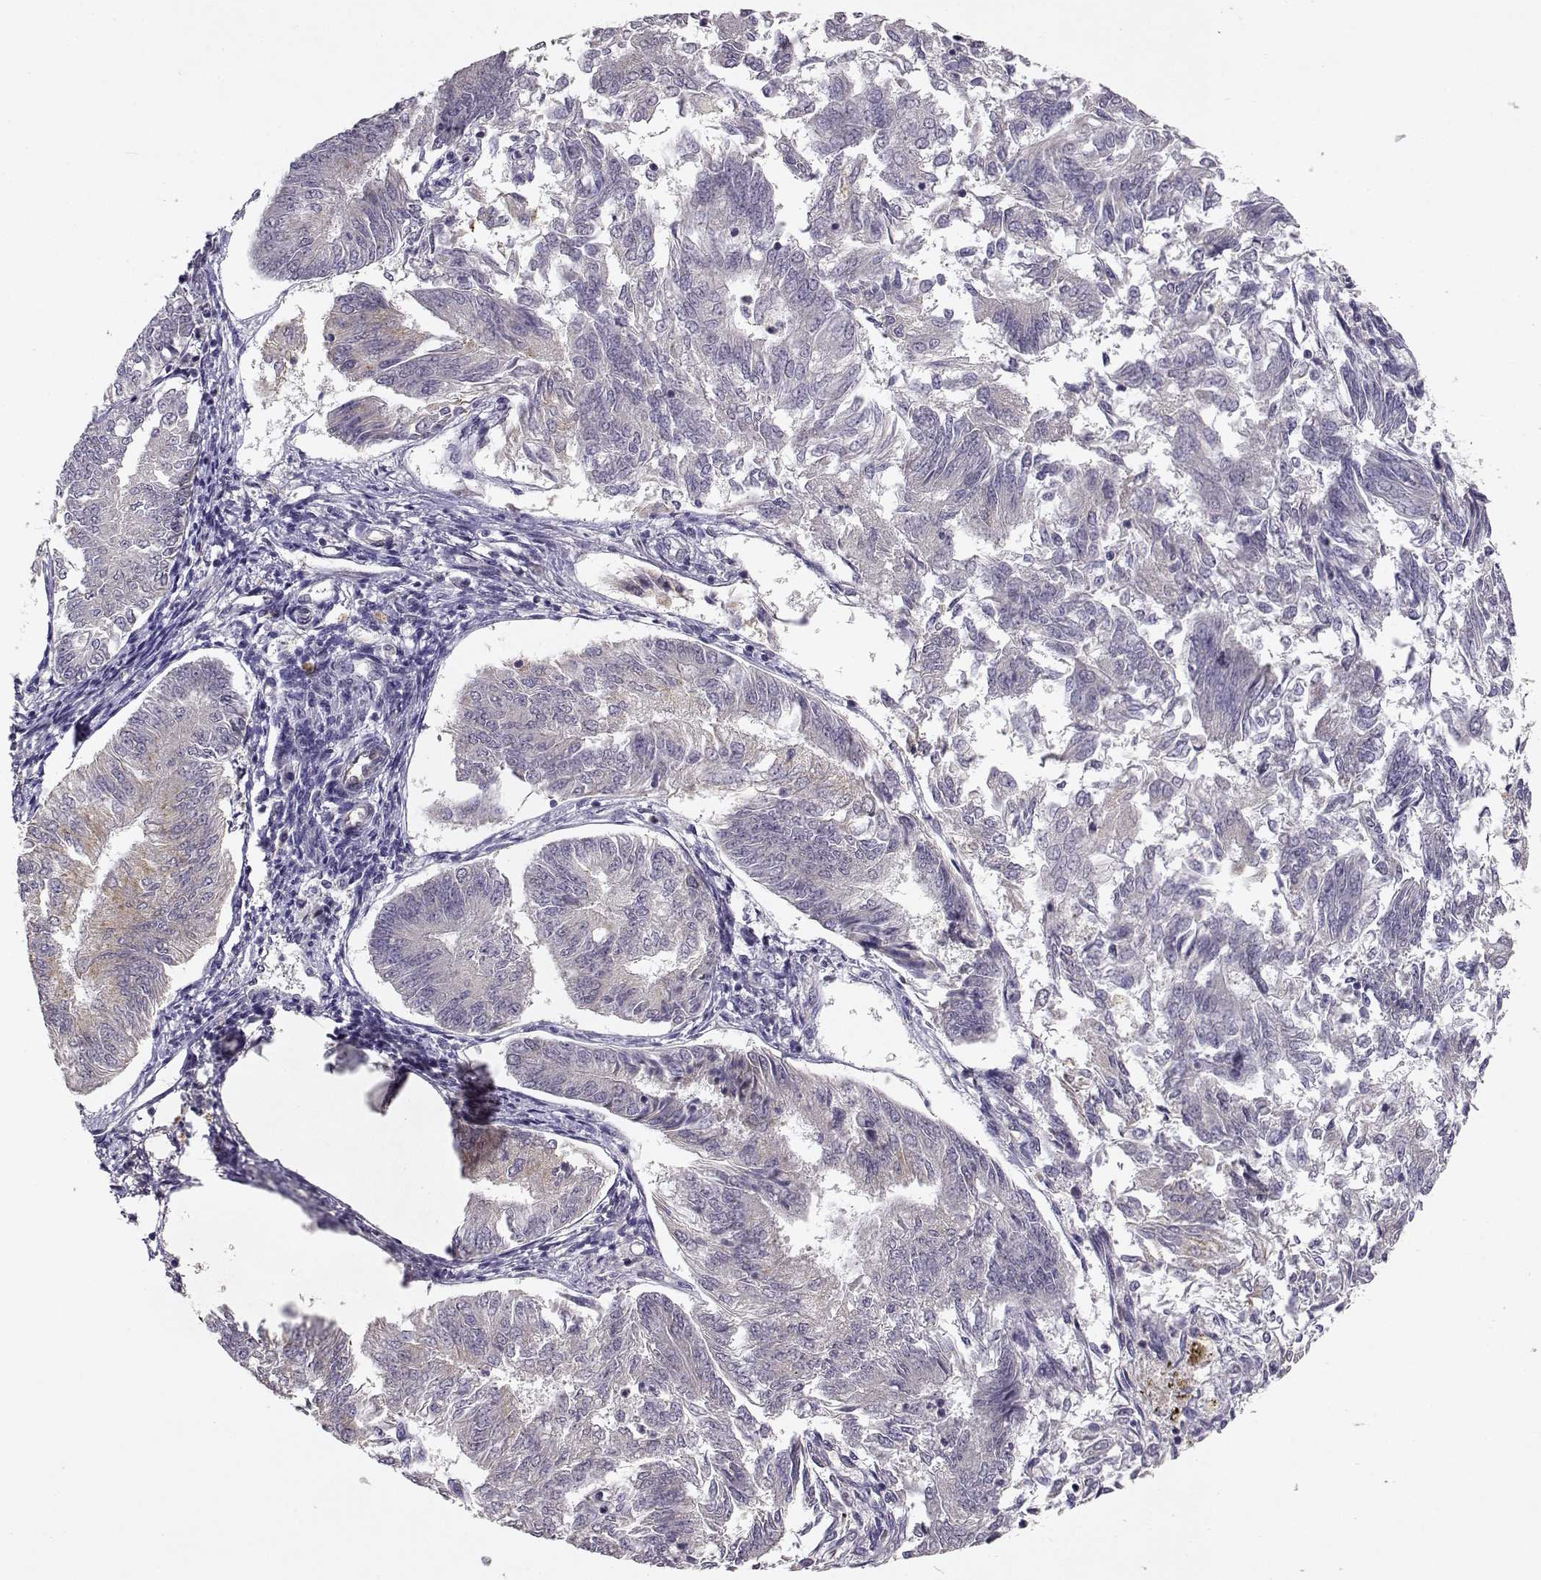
{"staining": {"intensity": "negative", "quantity": "none", "location": "none"}, "tissue": "endometrial cancer", "cell_type": "Tumor cells", "image_type": "cancer", "snomed": [{"axis": "morphology", "description": "Adenocarcinoma, NOS"}, {"axis": "topography", "description": "Endometrium"}], "caption": "Immunohistochemistry histopathology image of neoplastic tissue: adenocarcinoma (endometrial) stained with DAB (3,3'-diaminobenzidine) exhibits no significant protein positivity in tumor cells.", "gene": "BMX", "patient": {"sex": "female", "age": 58}}